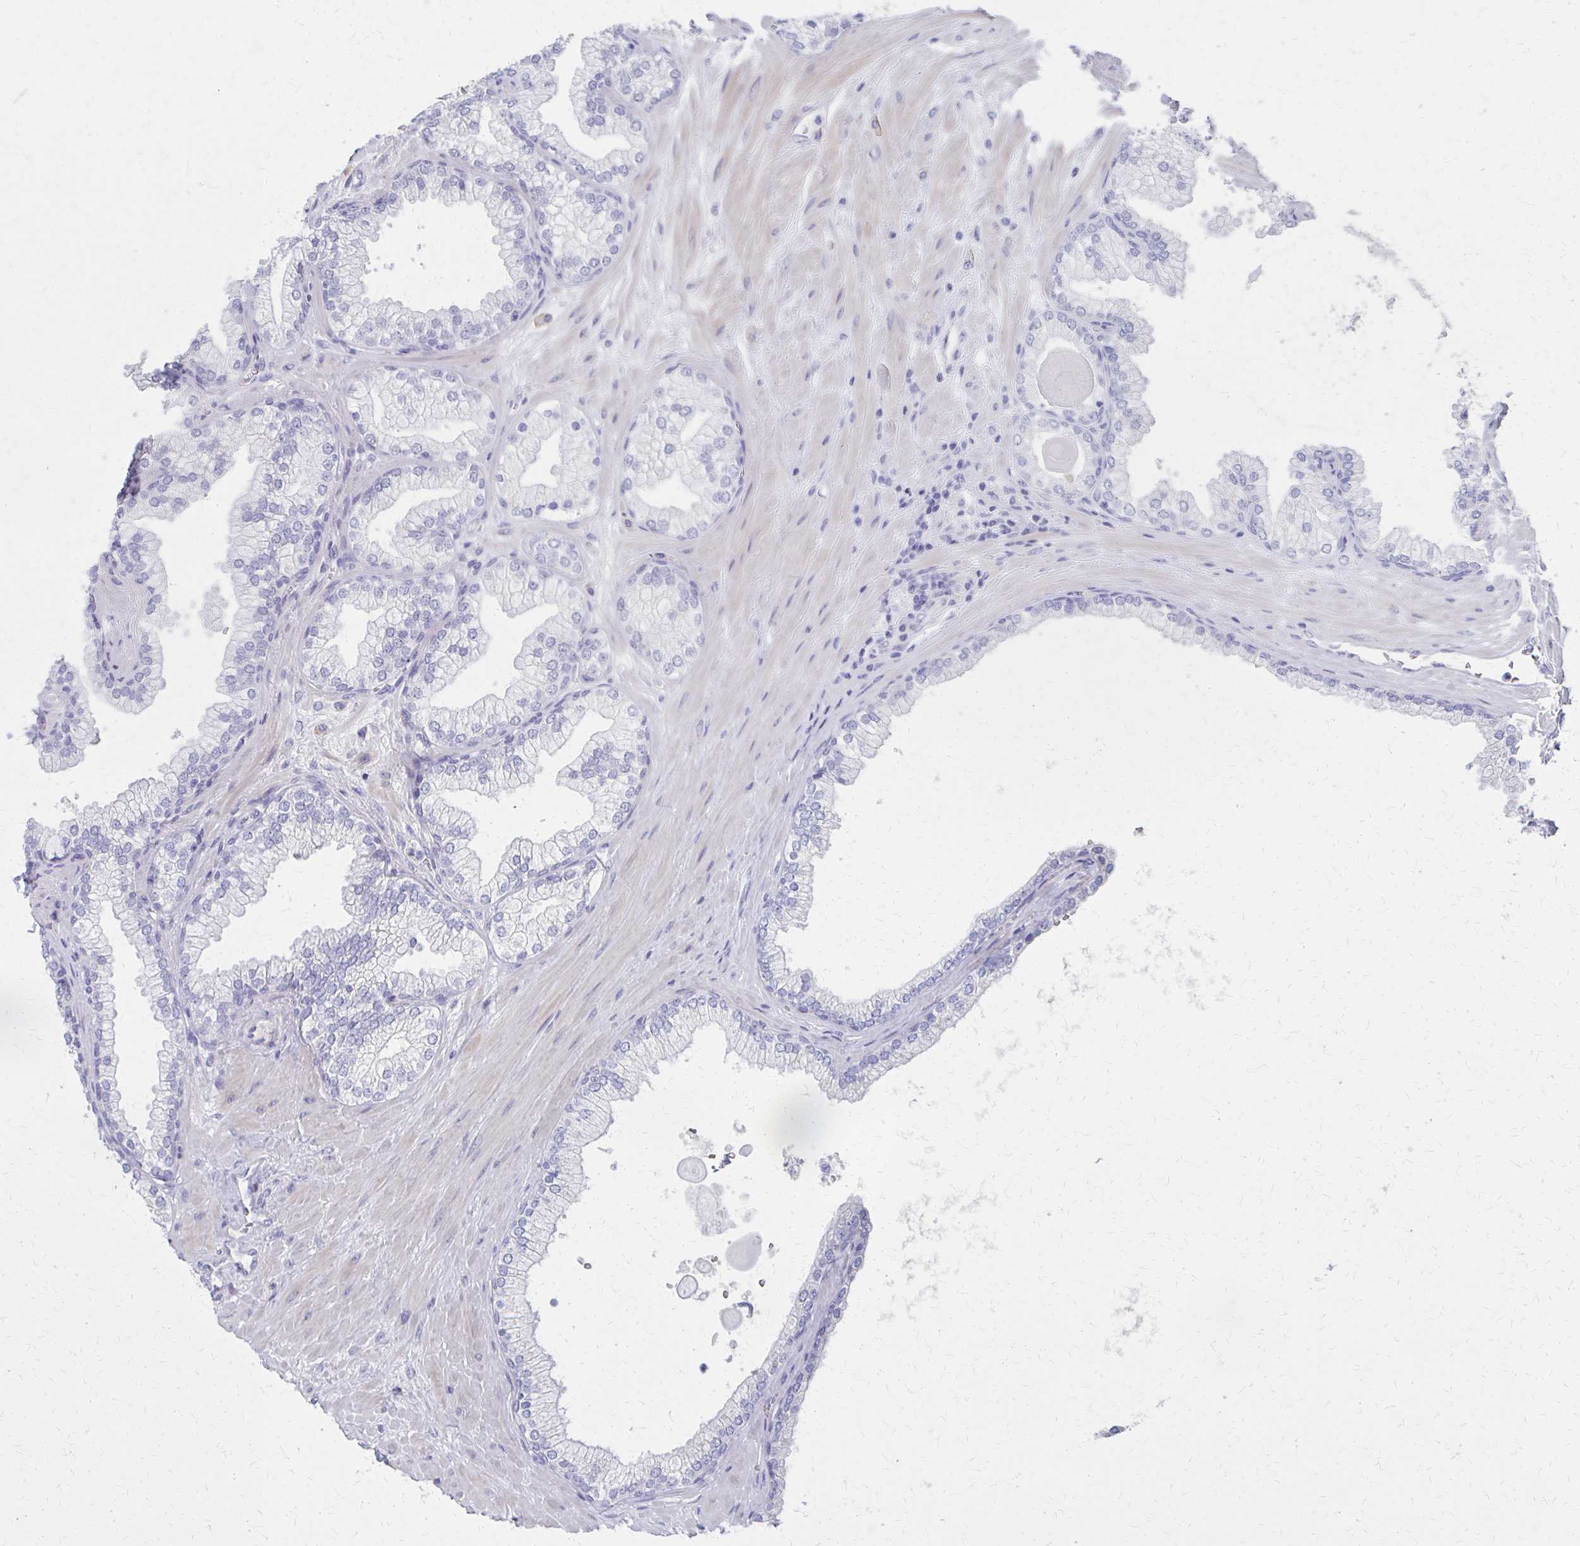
{"staining": {"intensity": "negative", "quantity": "none", "location": "none"}, "tissue": "prostate", "cell_type": "Glandular cells", "image_type": "normal", "snomed": [{"axis": "morphology", "description": "Normal tissue, NOS"}, {"axis": "topography", "description": "Prostate"}, {"axis": "topography", "description": "Peripheral nerve tissue"}], "caption": "IHC of normal human prostate exhibits no positivity in glandular cells.", "gene": "MS4A2", "patient": {"sex": "male", "age": 61}}